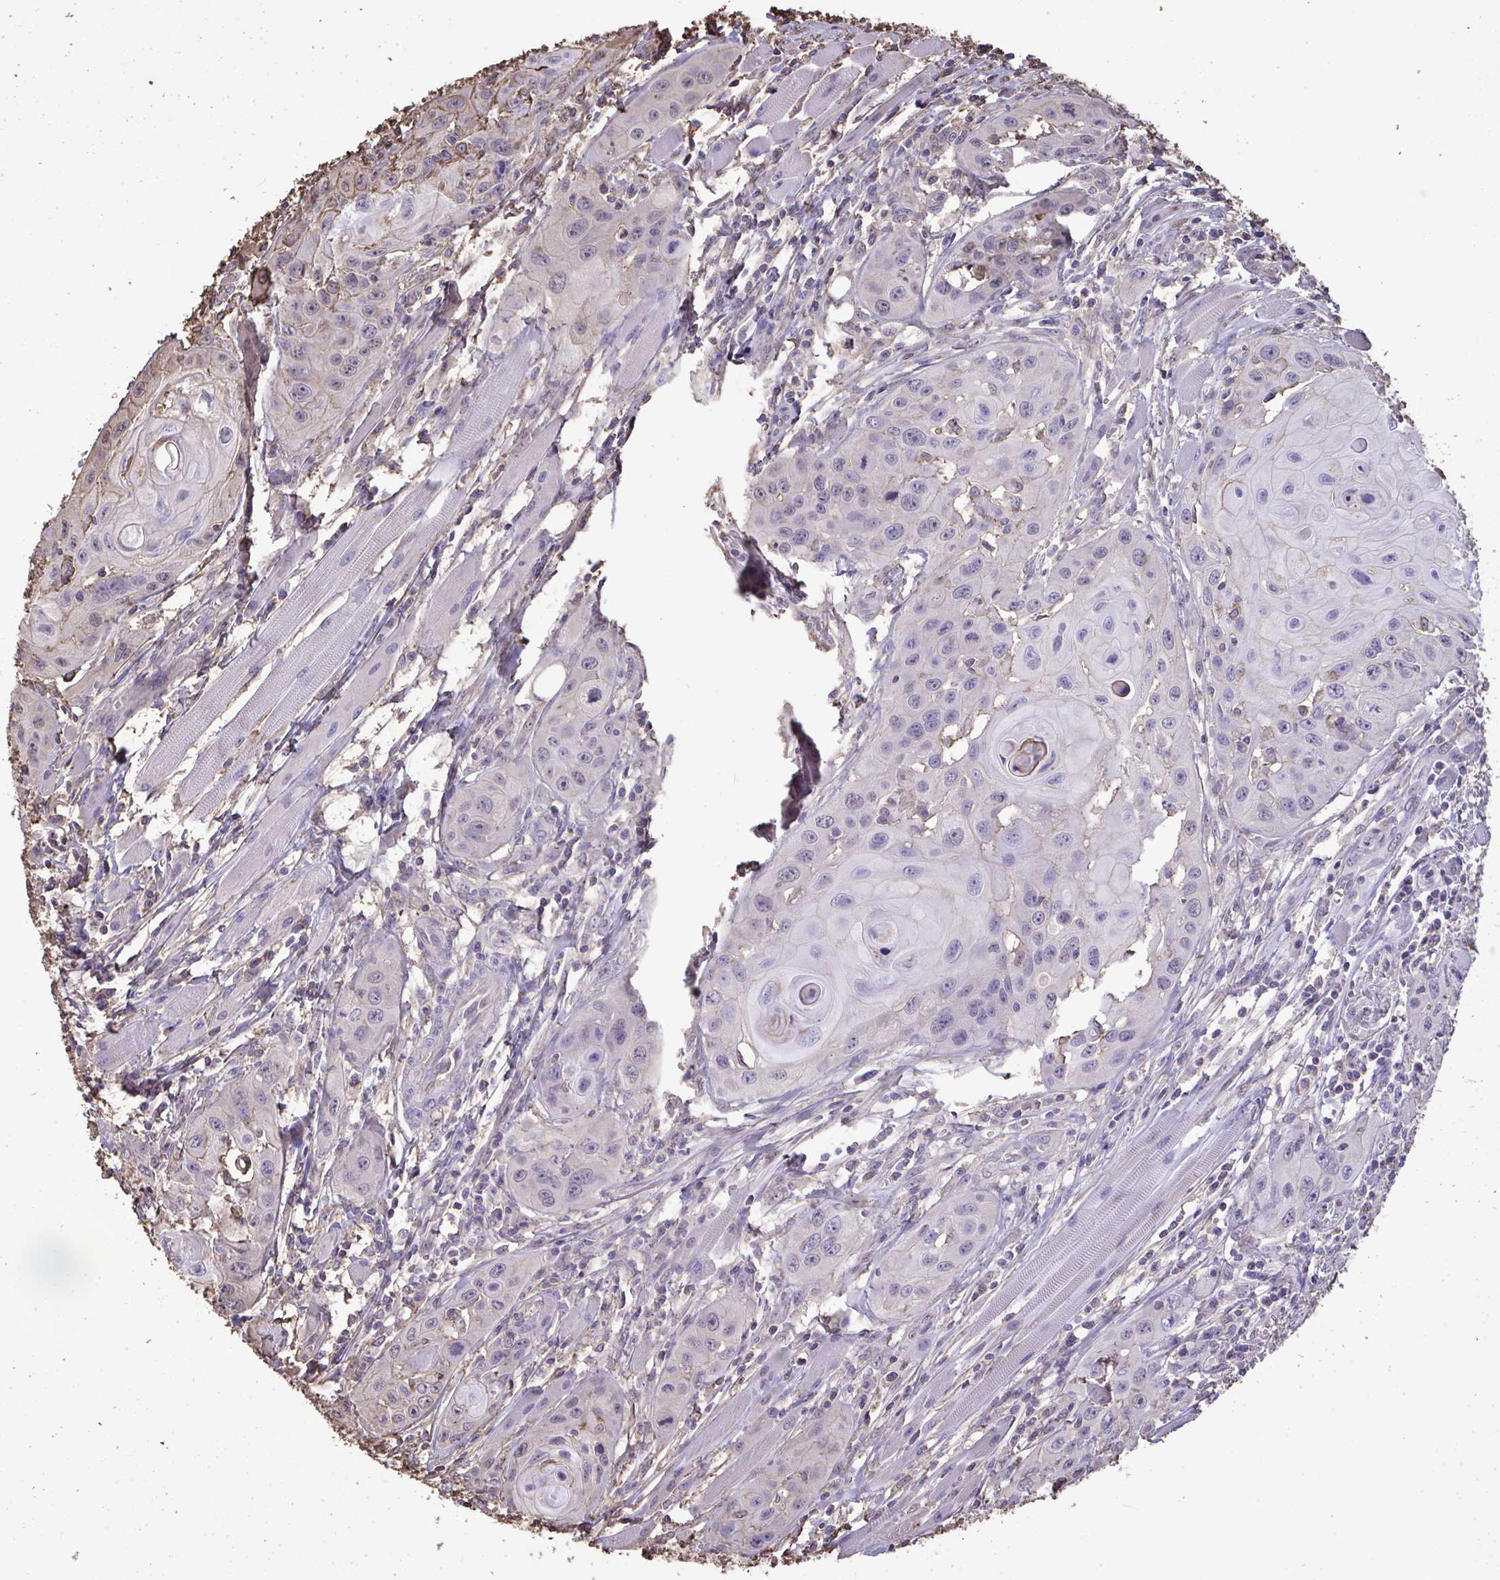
{"staining": {"intensity": "negative", "quantity": "none", "location": "none"}, "tissue": "head and neck cancer", "cell_type": "Tumor cells", "image_type": "cancer", "snomed": [{"axis": "morphology", "description": "Squamous cell carcinoma, NOS"}, {"axis": "topography", "description": "Oral tissue"}, {"axis": "topography", "description": "Head-Neck"}], "caption": "Immunohistochemistry (IHC) micrograph of human head and neck squamous cell carcinoma stained for a protein (brown), which reveals no positivity in tumor cells.", "gene": "ANXA5", "patient": {"sex": "male", "age": 58}}